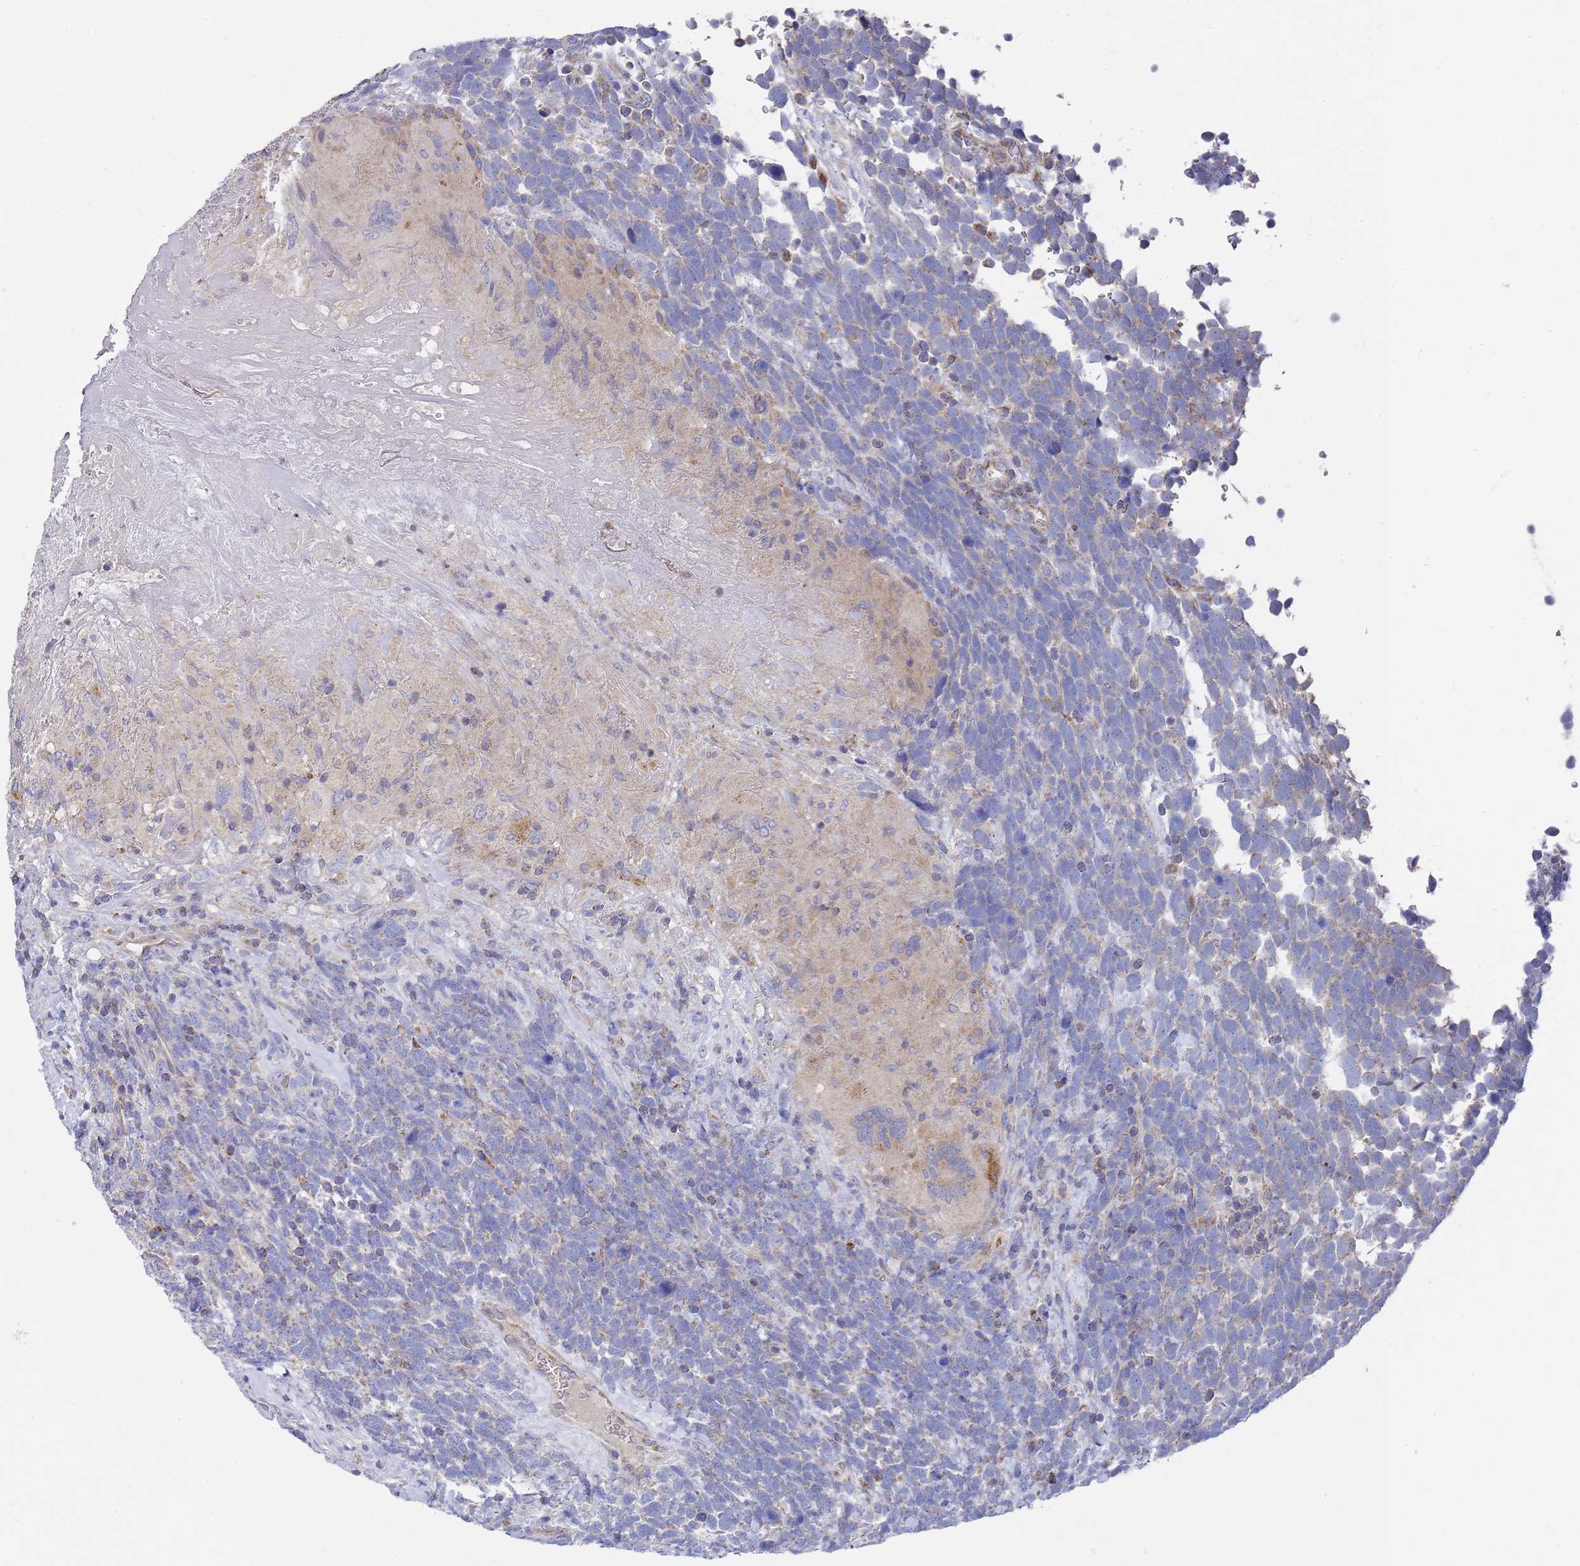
{"staining": {"intensity": "weak", "quantity": "<25%", "location": "cytoplasmic/membranous"}, "tissue": "urothelial cancer", "cell_type": "Tumor cells", "image_type": "cancer", "snomed": [{"axis": "morphology", "description": "Urothelial carcinoma, High grade"}, {"axis": "topography", "description": "Urinary bladder"}], "caption": "High-grade urothelial carcinoma was stained to show a protein in brown. There is no significant staining in tumor cells.", "gene": "NPEPPS", "patient": {"sex": "female", "age": 82}}